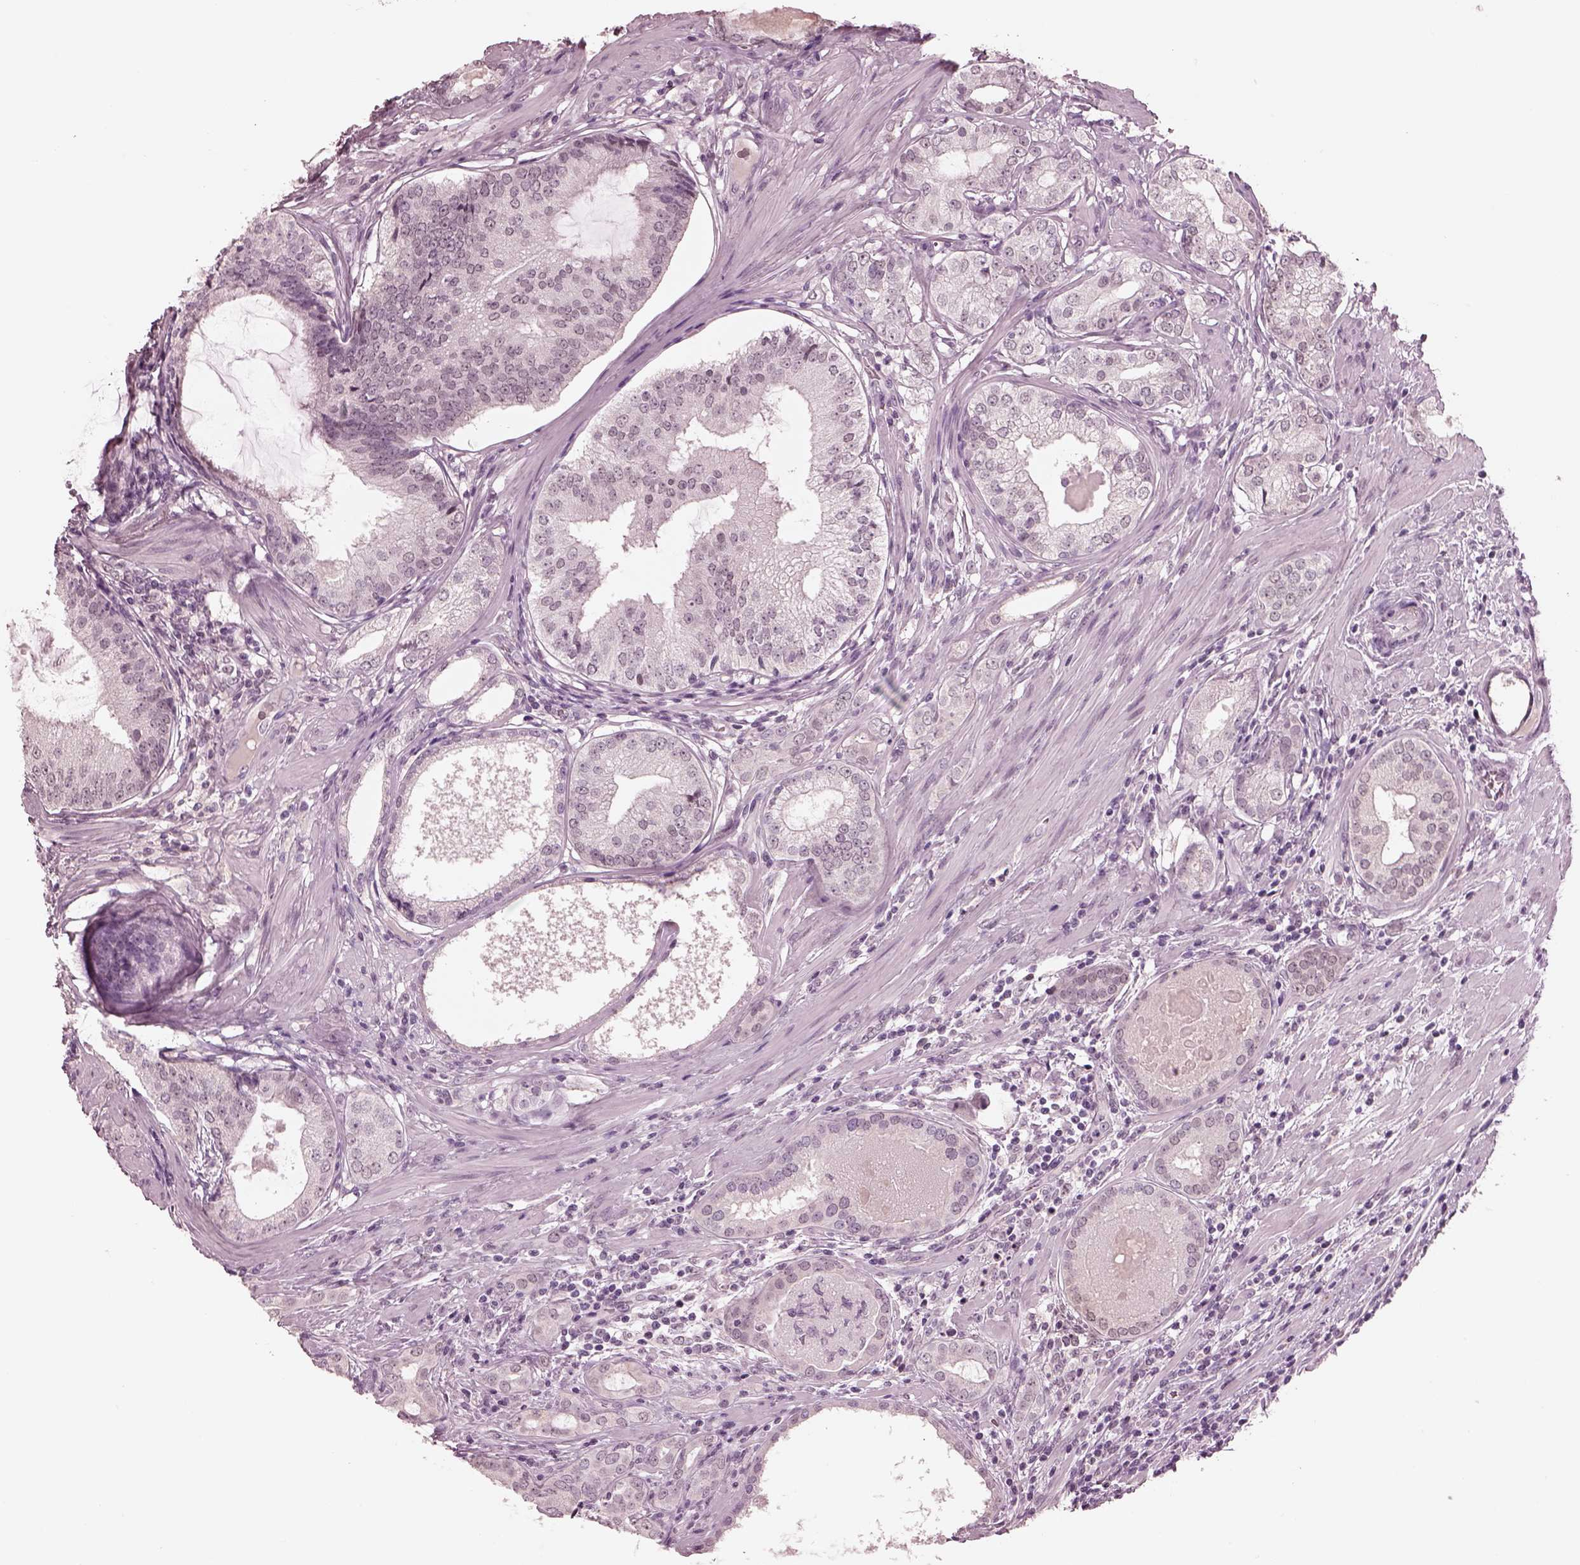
{"staining": {"intensity": "negative", "quantity": "none", "location": "none"}, "tissue": "prostate cancer", "cell_type": "Tumor cells", "image_type": "cancer", "snomed": [{"axis": "morphology", "description": "Adenocarcinoma, High grade"}, {"axis": "topography", "description": "Prostate and seminal vesicle, NOS"}], "caption": "Prostate cancer stained for a protein using IHC reveals no staining tumor cells.", "gene": "GARIN4", "patient": {"sex": "male", "age": 62}}